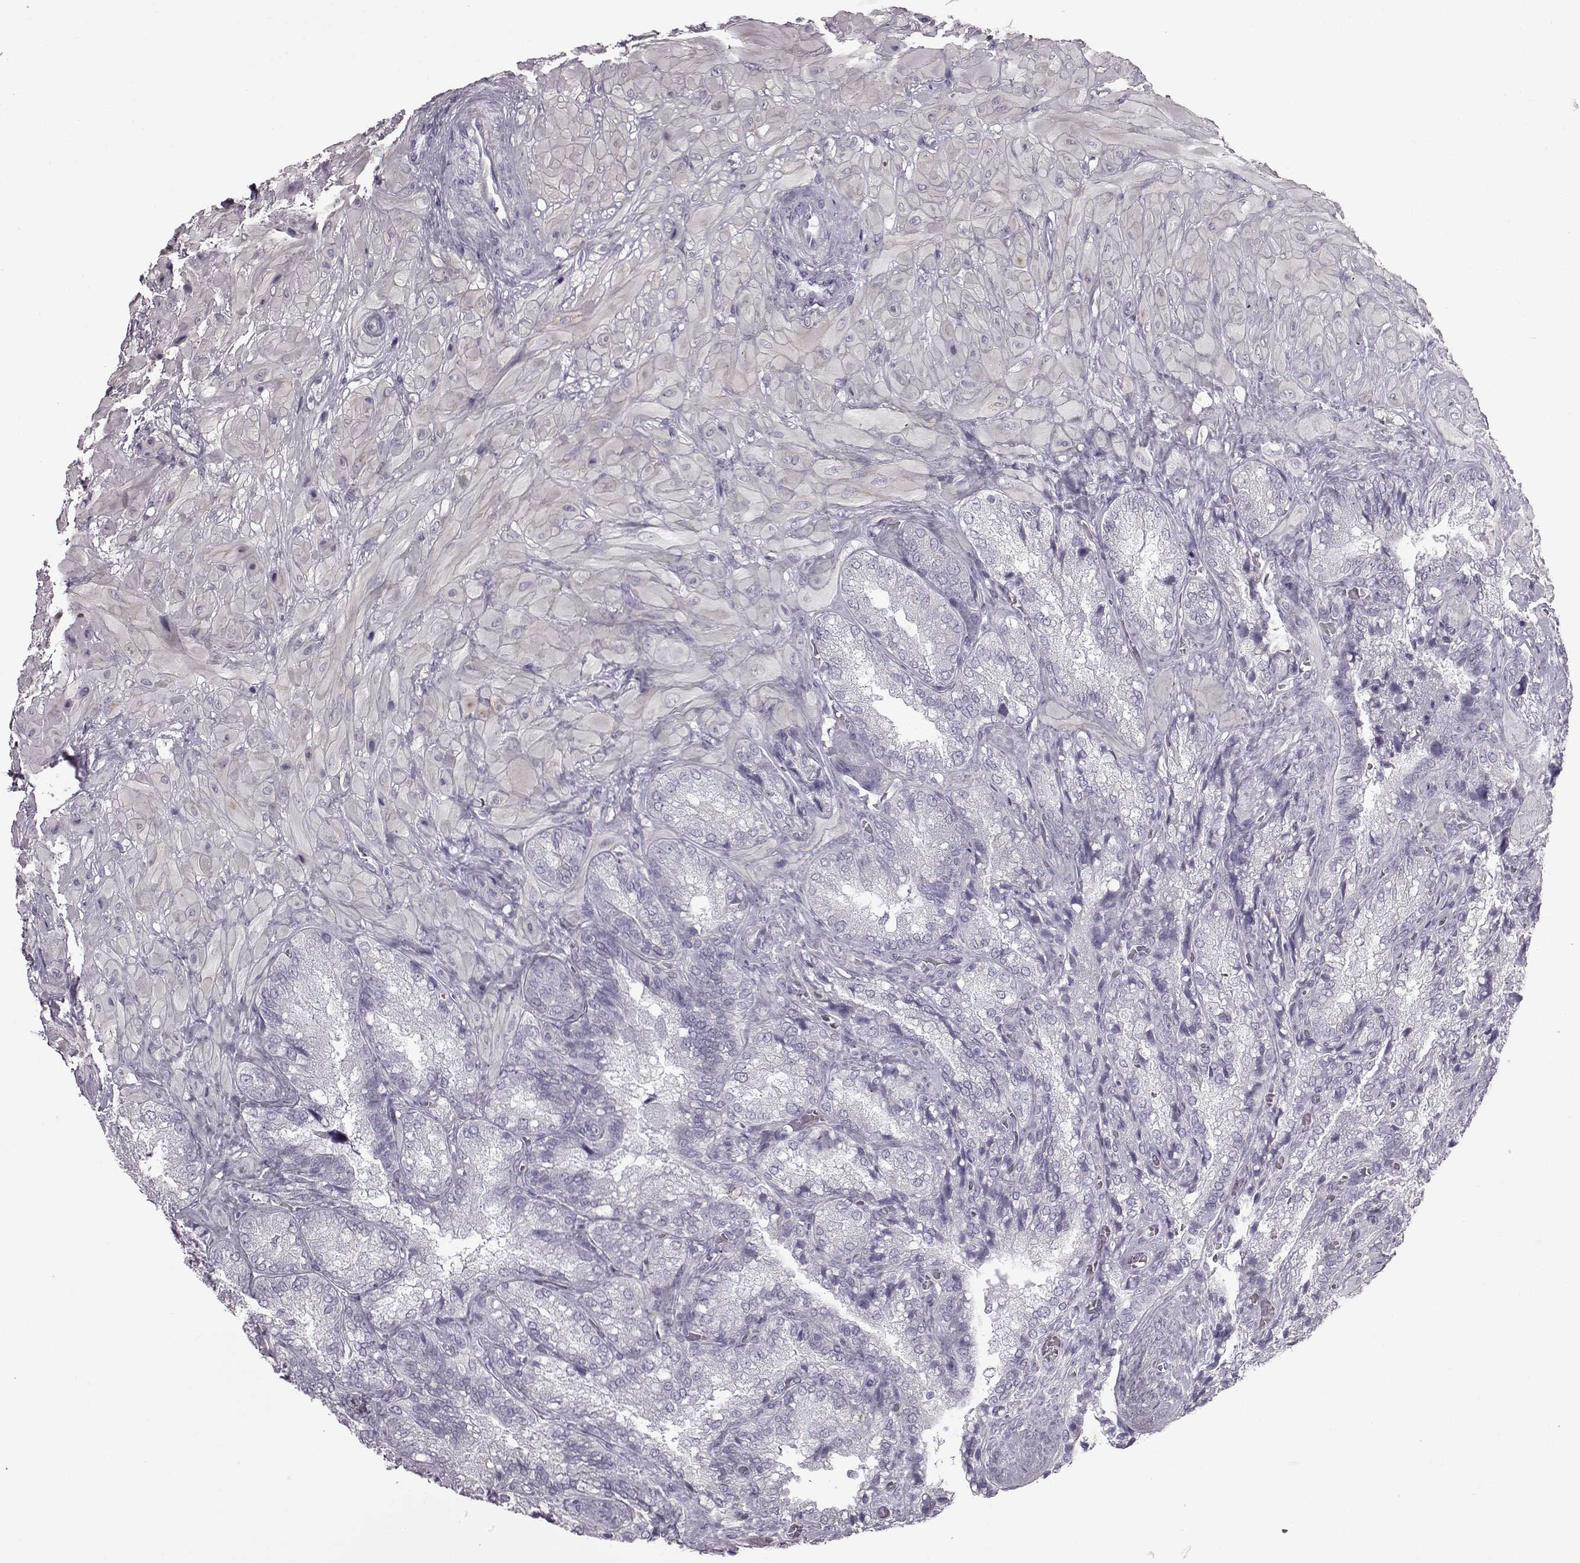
{"staining": {"intensity": "negative", "quantity": "none", "location": "none"}, "tissue": "seminal vesicle", "cell_type": "Glandular cells", "image_type": "normal", "snomed": [{"axis": "morphology", "description": "Normal tissue, NOS"}, {"axis": "topography", "description": "Seminal veicle"}], "caption": "Glandular cells show no significant protein expression in normal seminal vesicle. (DAB immunohistochemistry with hematoxylin counter stain).", "gene": "SLC28A2", "patient": {"sex": "male", "age": 57}}